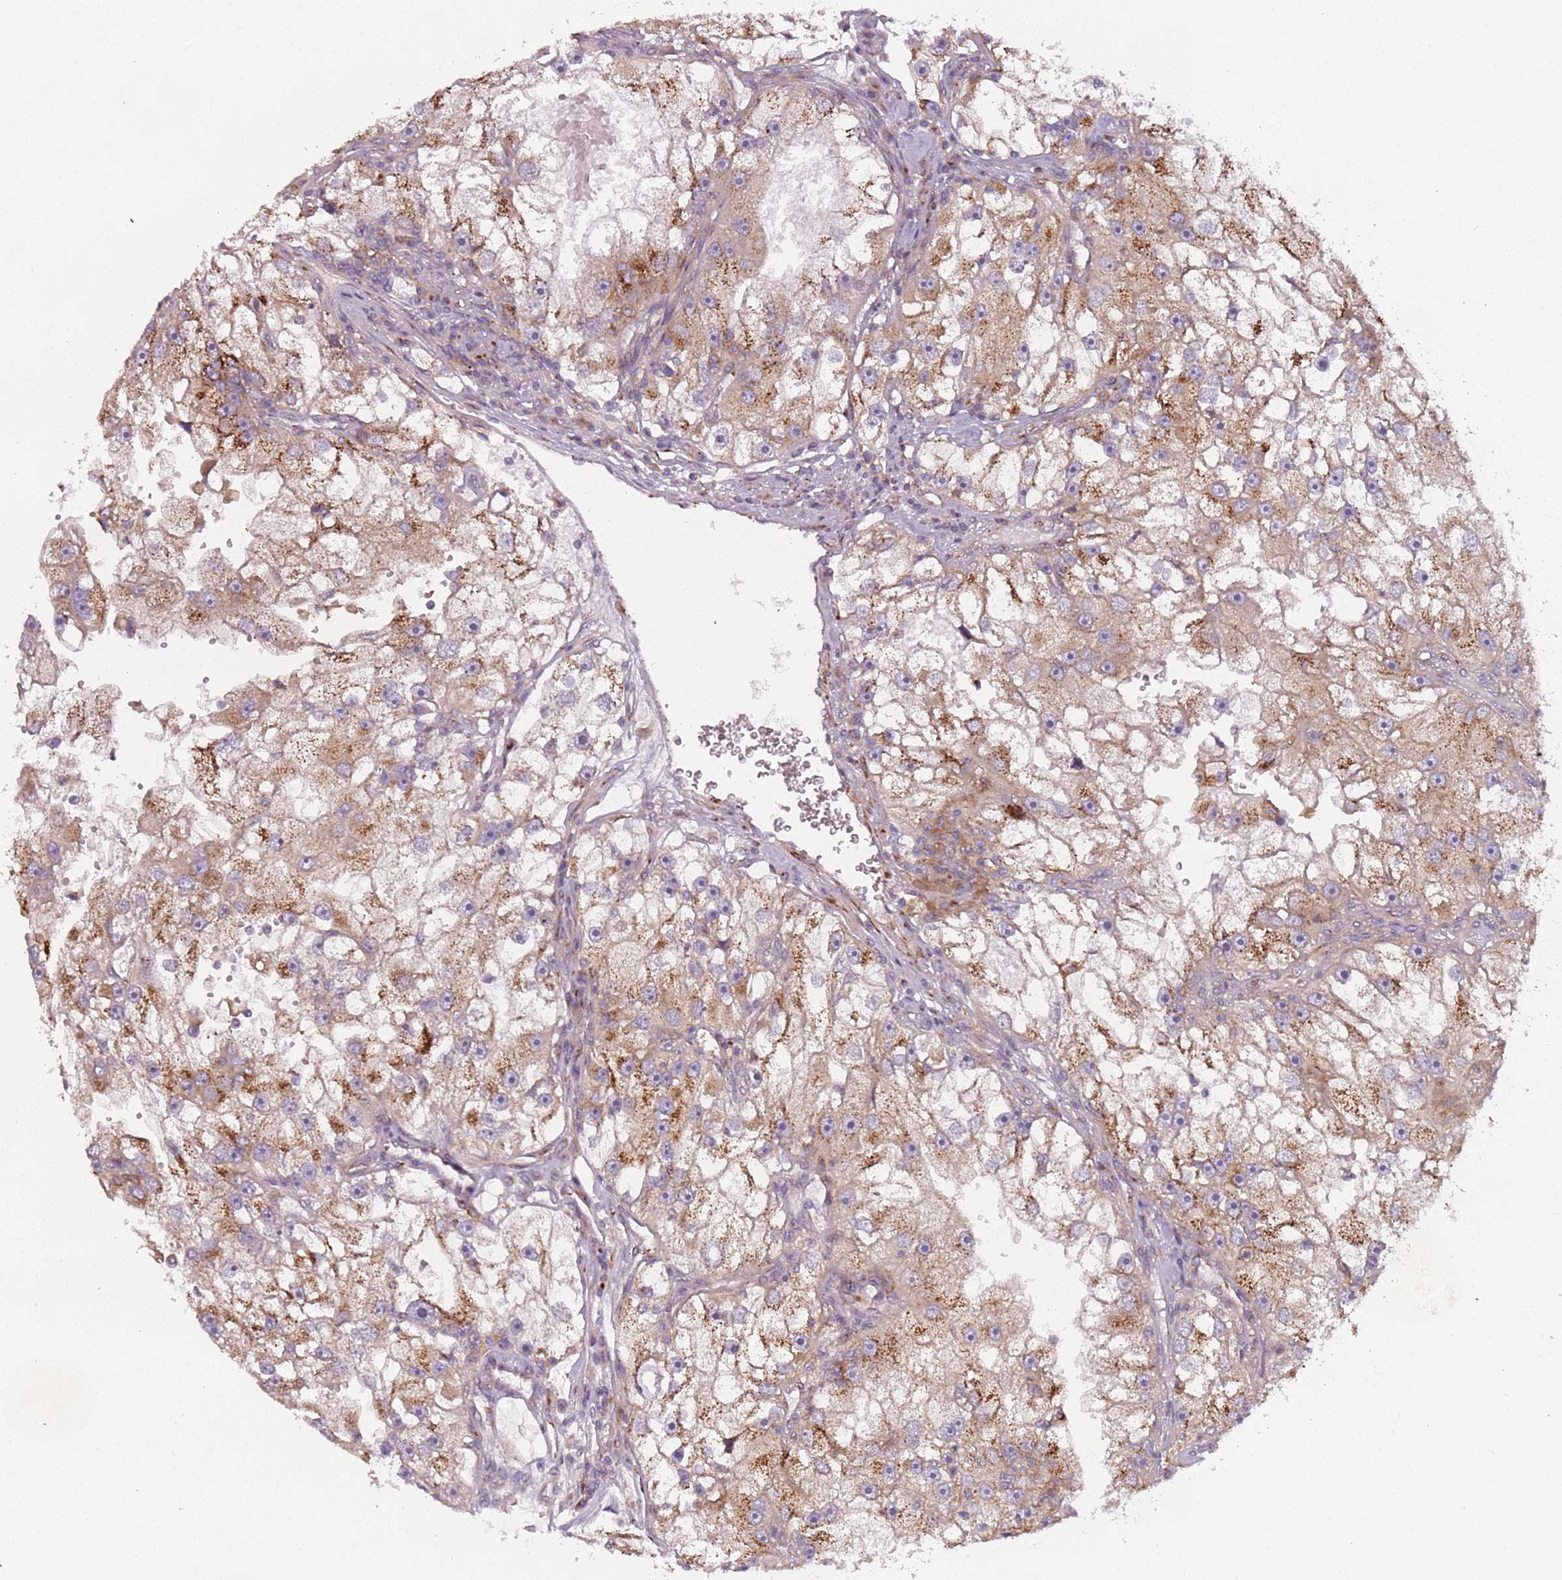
{"staining": {"intensity": "moderate", "quantity": ">75%", "location": "cytoplasmic/membranous"}, "tissue": "renal cancer", "cell_type": "Tumor cells", "image_type": "cancer", "snomed": [{"axis": "morphology", "description": "Adenocarcinoma, NOS"}, {"axis": "topography", "description": "Kidney"}], "caption": "Renal adenocarcinoma stained for a protein (brown) displays moderate cytoplasmic/membranous positive staining in approximately >75% of tumor cells.", "gene": "AKTIP", "patient": {"sex": "male", "age": 63}}